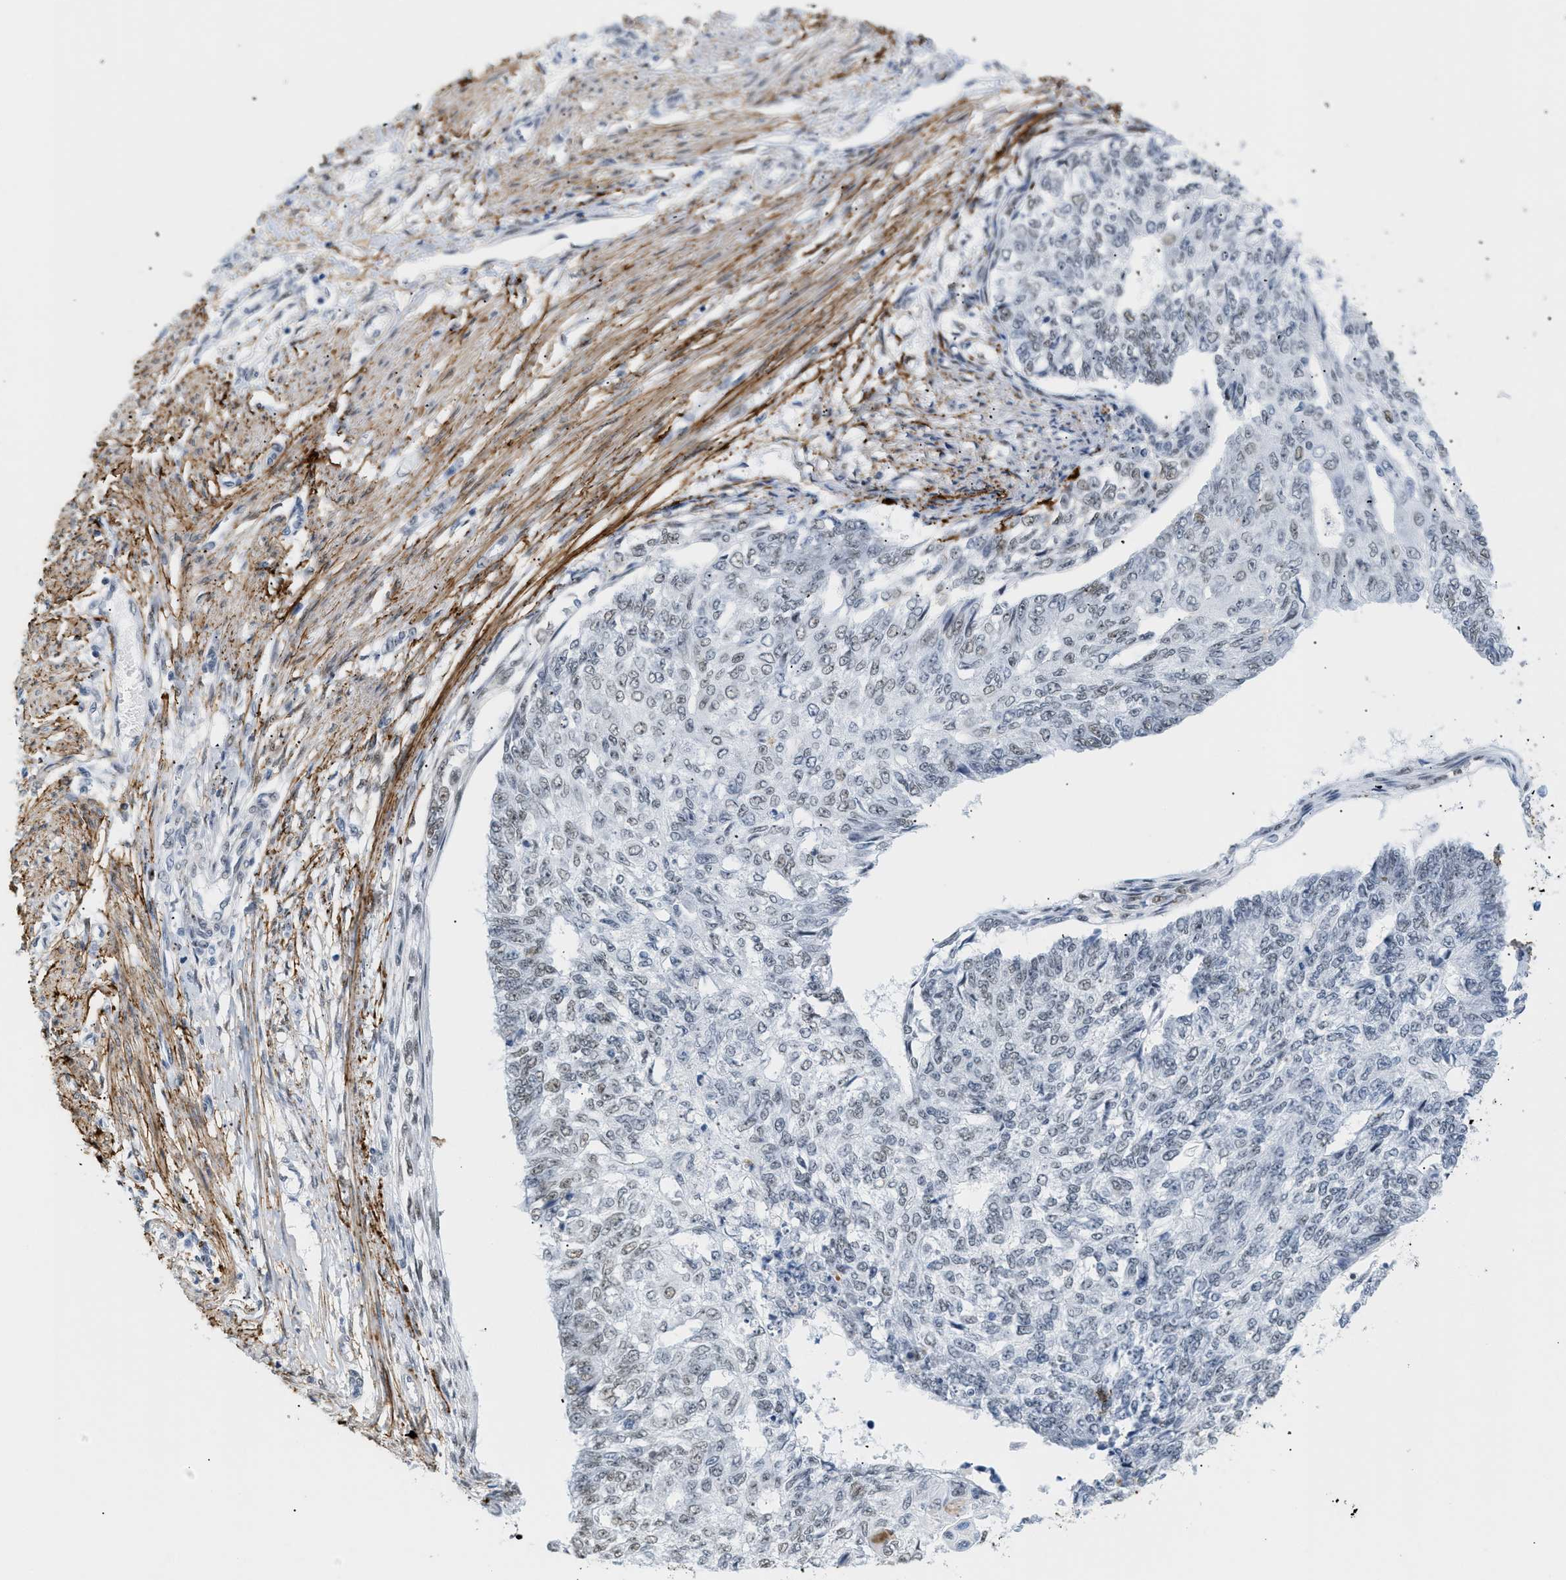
{"staining": {"intensity": "weak", "quantity": "<25%", "location": "nuclear"}, "tissue": "endometrial cancer", "cell_type": "Tumor cells", "image_type": "cancer", "snomed": [{"axis": "morphology", "description": "Adenocarcinoma, NOS"}, {"axis": "topography", "description": "Endometrium"}], "caption": "Immunohistochemistry image of endometrial cancer stained for a protein (brown), which reveals no staining in tumor cells.", "gene": "ELN", "patient": {"sex": "female", "age": 32}}